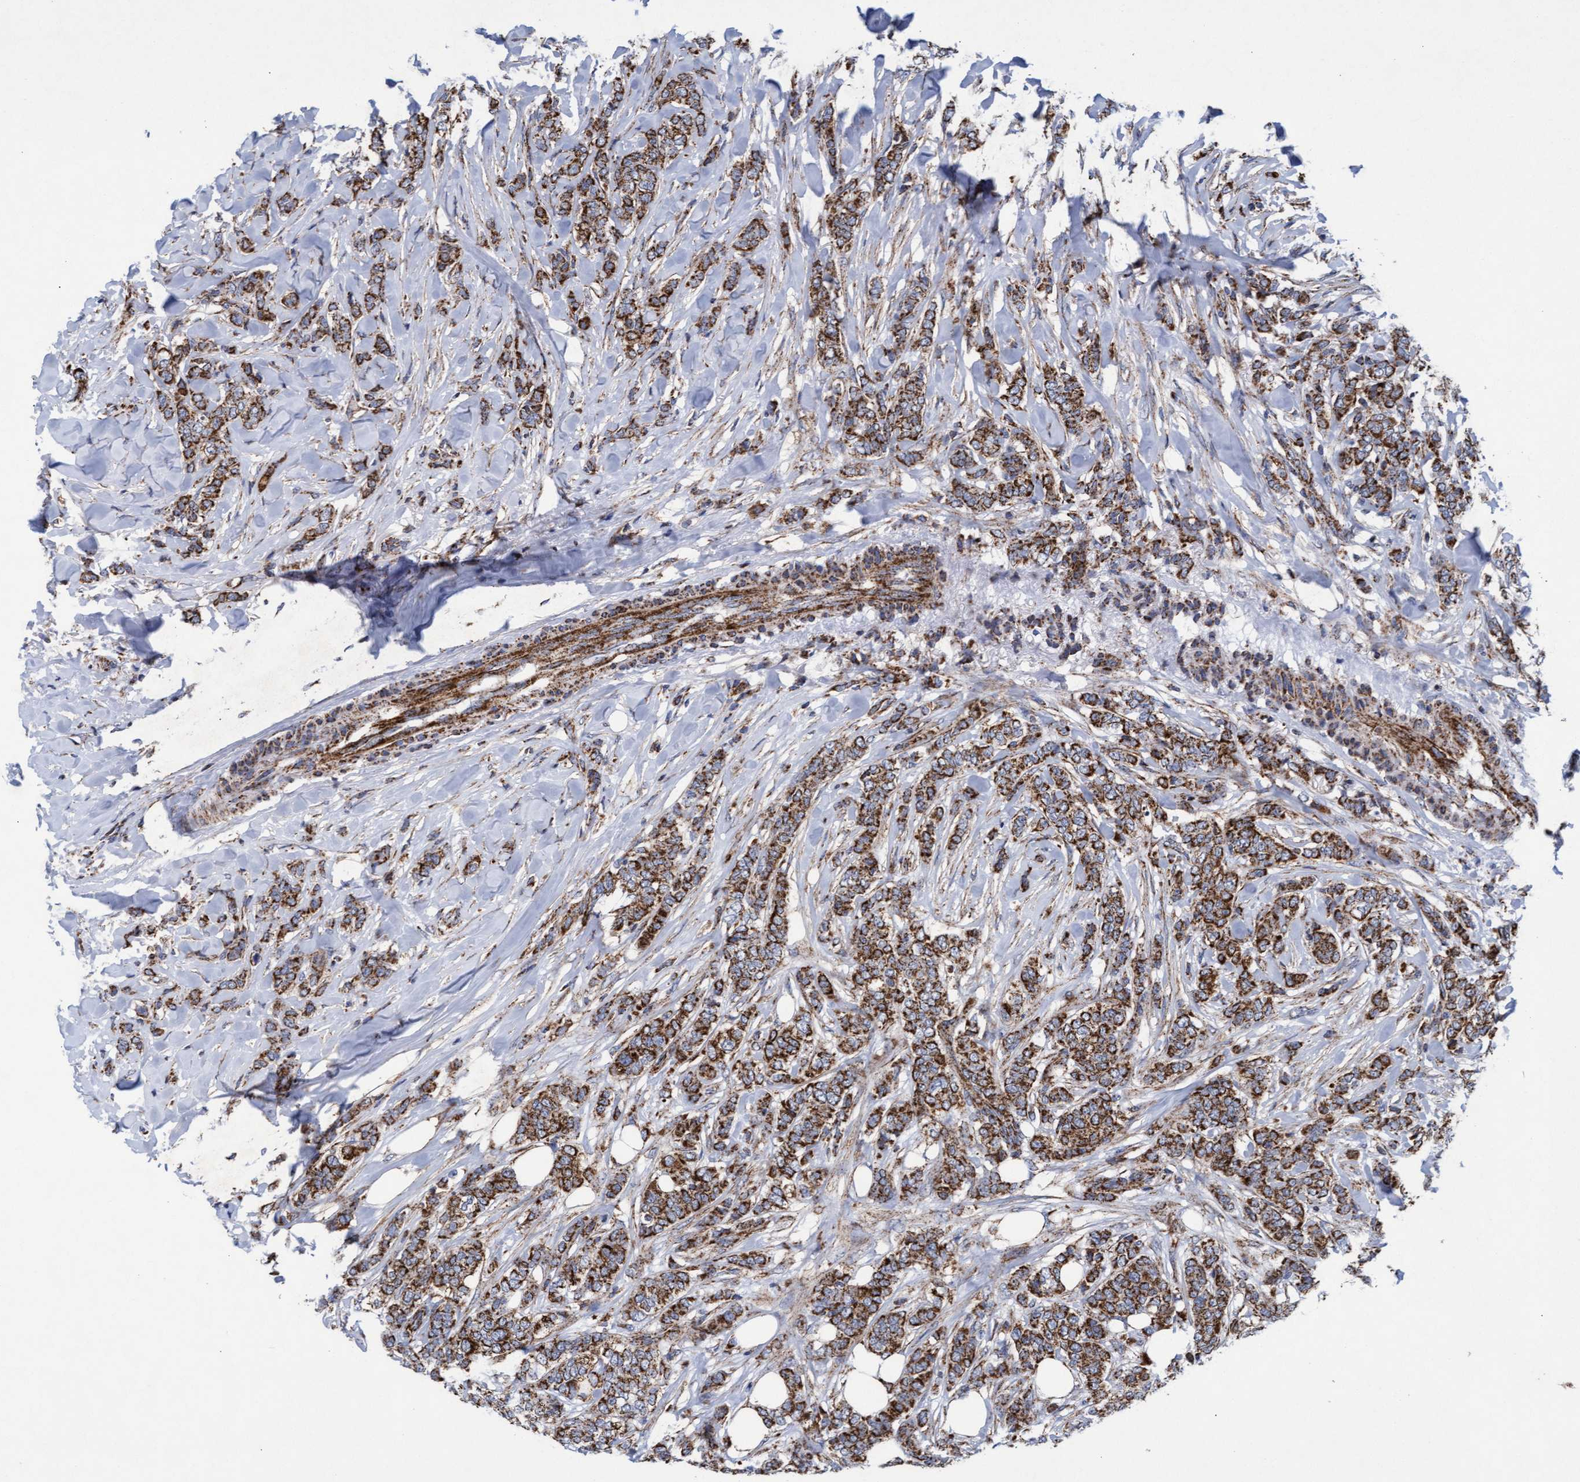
{"staining": {"intensity": "moderate", "quantity": ">75%", "location": "cytoplasmic/membranous"}, "tissue": "breast cancer", "cell_type": "Tumor cells", "image_type": "cancer", "snomed": [{"axis": "morphology", "description": "Lobular carcinoma"}, {"axis": "topography", "description": "Skin"}, {"axis": "topography", "description": "Breast"}], "caption": "Breast cancer stained for a protein demonstrates moderate cytoplasmic/membranous positivity in tumor cells.", "gene": "MRPL38", "patient": {"sex": "female", "age": 46}}